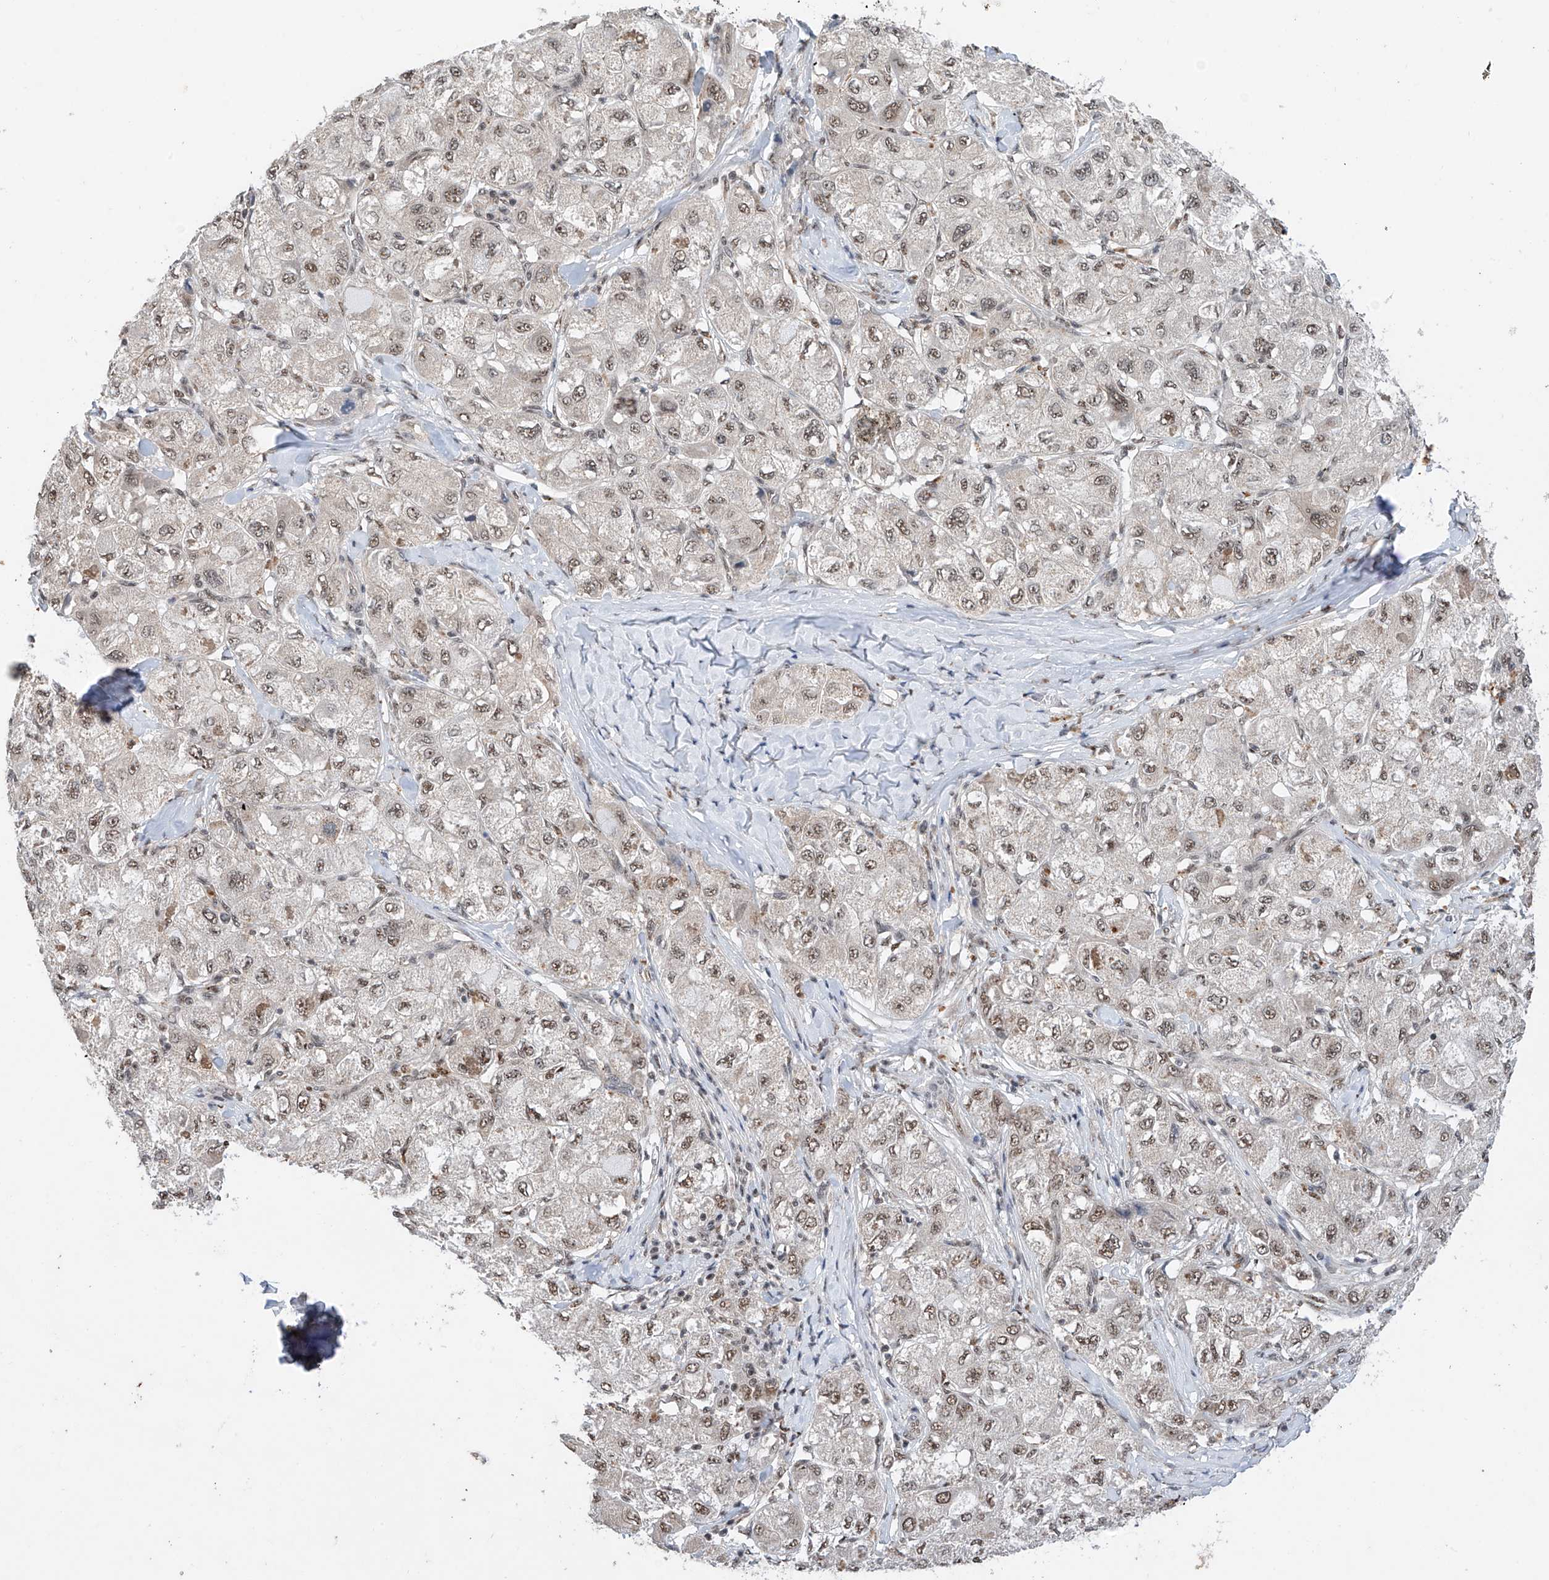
{"staining": {"intensity": "weak", "quantity": ">75%", "location": "nuclear"}, "tissue": "liver cancer", "cell_type": "Tumor cells", "image_type": "cancer", "snomed": [{"axis": "morphology", "description": "Carcinoma, Hepatocellular, NOS"}, {"axis": "topography", "description": "Liver"}], "caption": "Immunohistochemistry (IHC) micrograph of neoplastic tissue: liver cancer (hepatocellular carcinoma) stained using immunohistochemistry exhibits low levels of weak protein expression localized specifically in the nuclear of tumor cells, appearing as a nuclear brown color.", "gene": "RPAIN", "patient": {"sex": "male", "age": 80}}